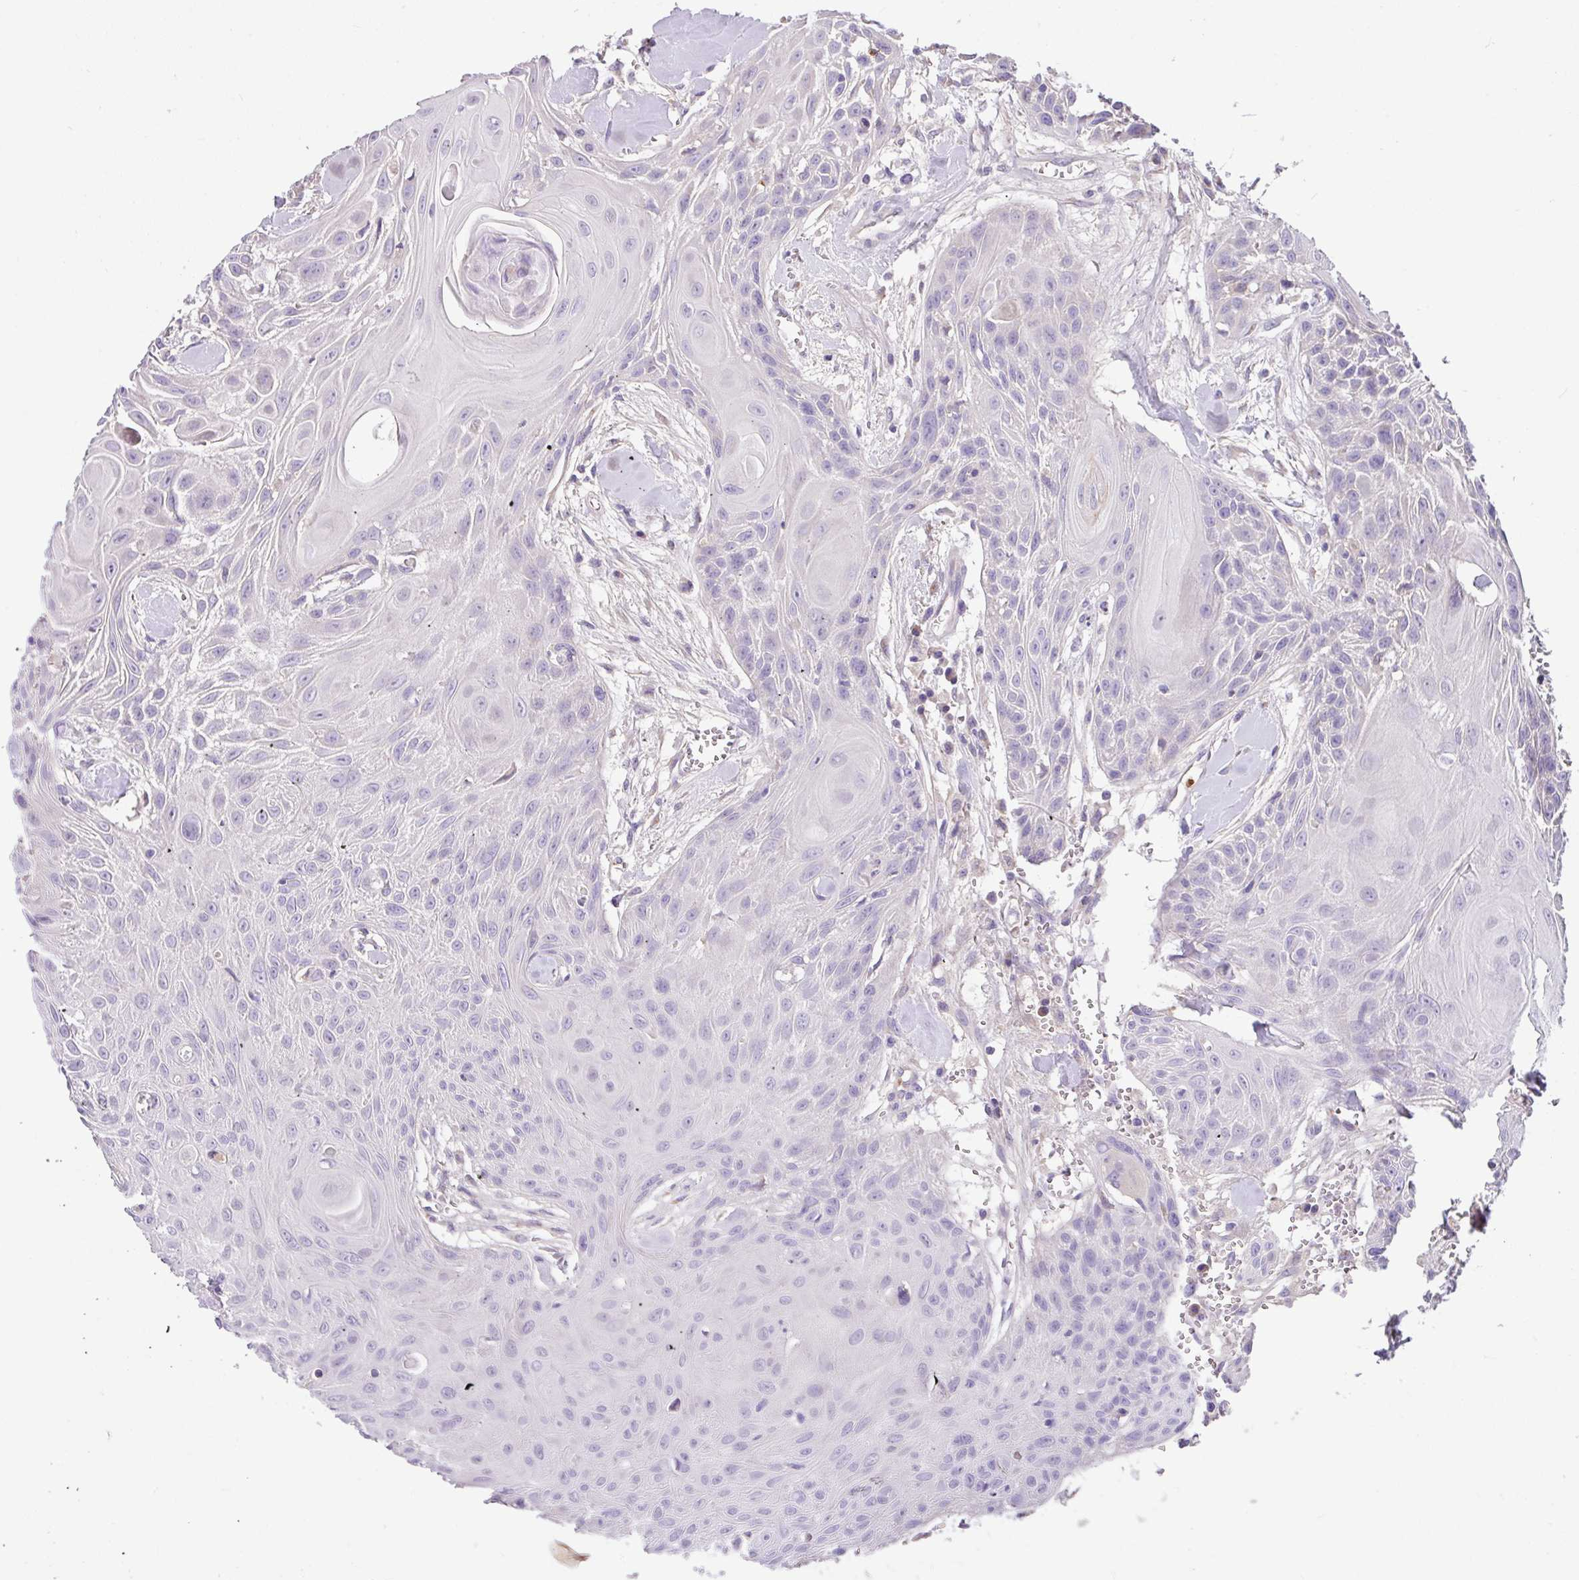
{"staining": {"intensity": "negative", "quantity": "none", "location": "none"}, "tissue": "head and neck cancer", "cell_type": "Tumor cells", "image_type": "cancer", "snomed": [{"axis": "morphology", "description": "Squamous cell carcinoma, NOS"}, {"axis": "topography", "description": "Lymph node"}, {"axis": "topography", "description": "Salivary gland"}, {"axis": "topography", "description": "Head-Neck"}], "caption": "Photomicrograph shows no significant protein positivity in tumor cells of head and neck squamous cell carcinoma.", "gene": "CRISP3", "patient": {"sex": "female", "age": 74}}